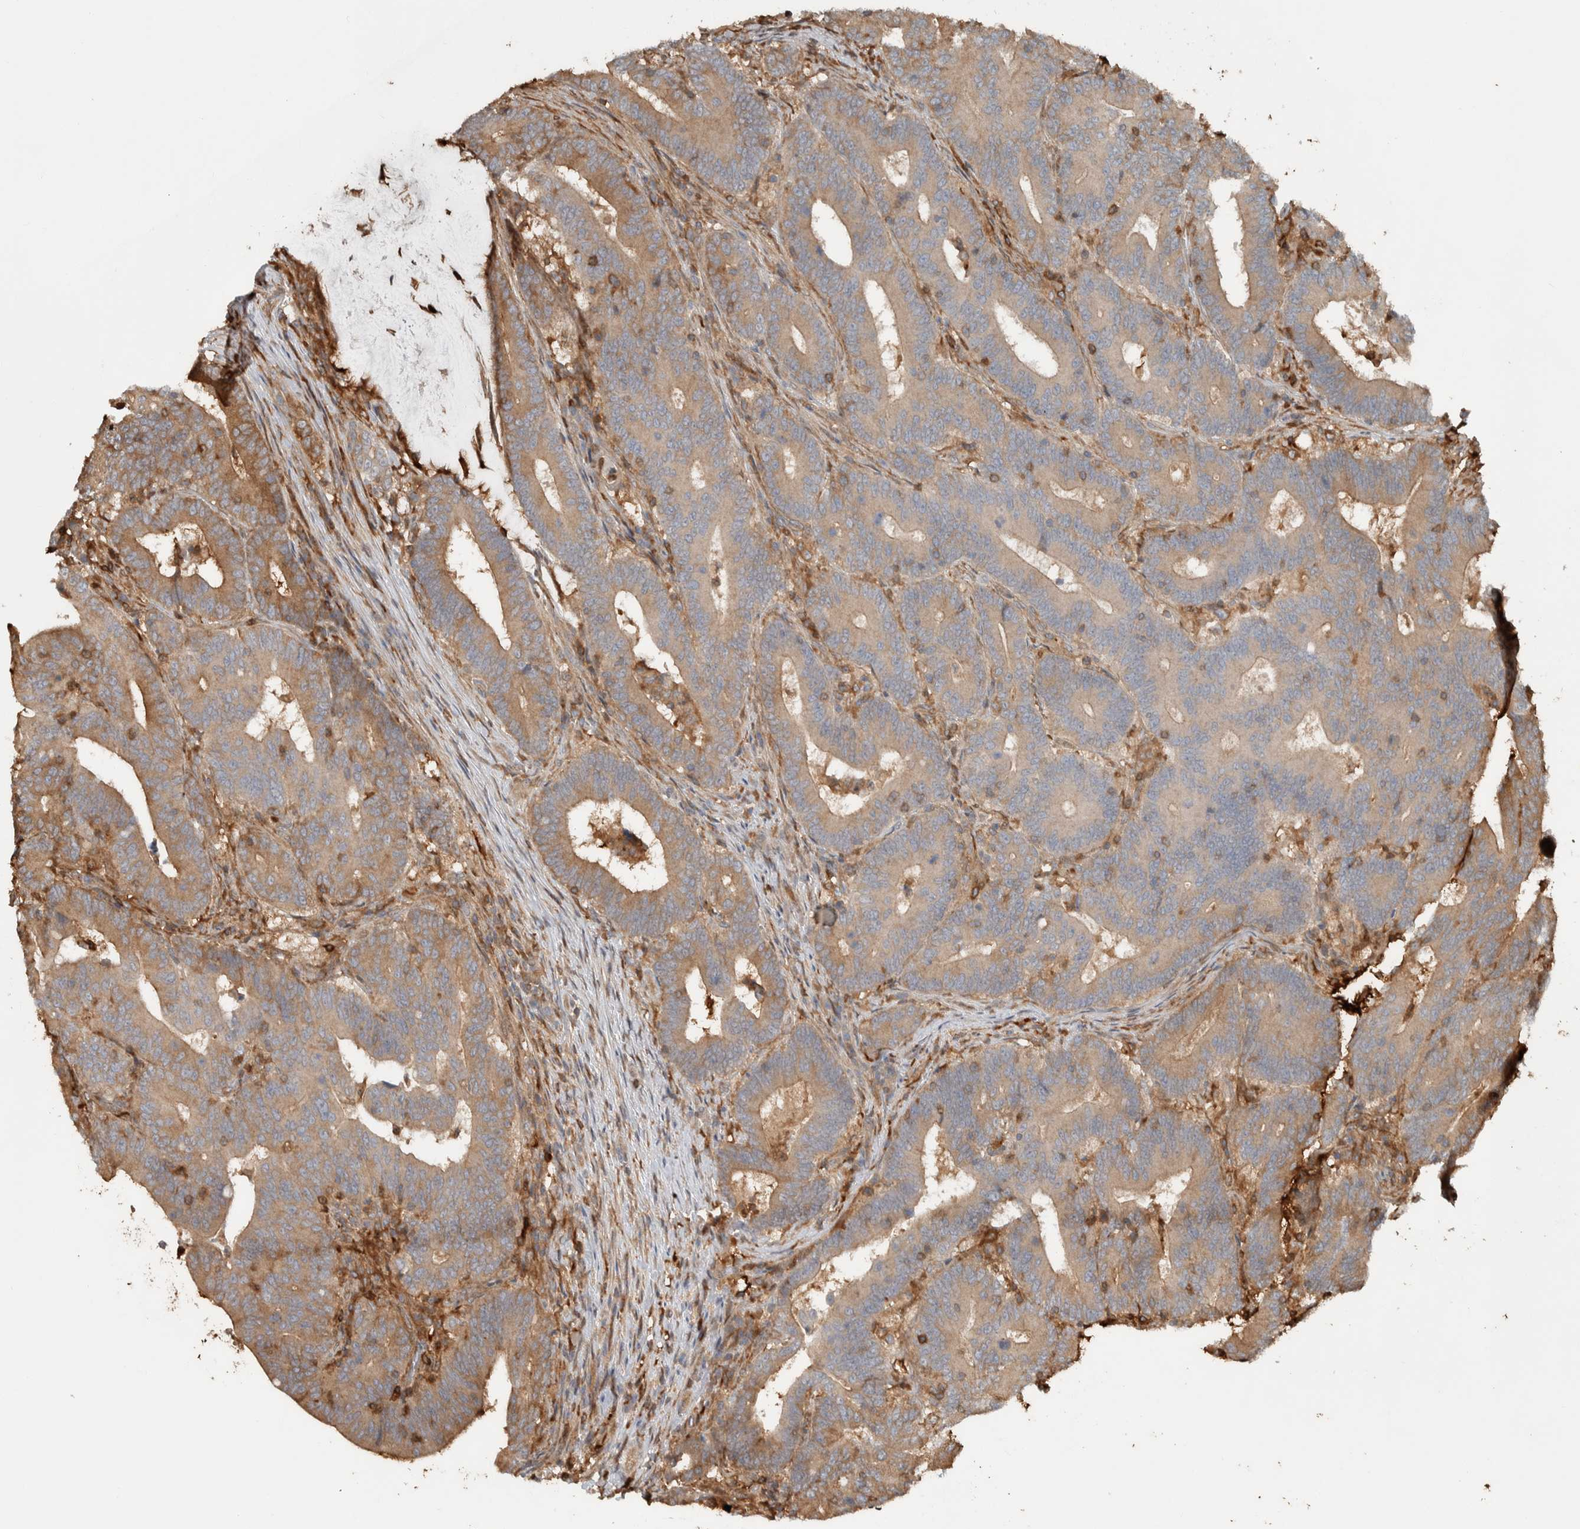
{"staining": {"intensity": "moderate", "quantity": ">75%", "location": "cytoplasmic/membranous"}, "tissue": "colorectal cancer", "cell_type": "Tumor cells", "image_type": "cancer", "snomed": [{"axis": "morphology", "description": "Adenocarcinoma, NOS"}, {"axis": "topography", "description": "Colon"}], "caption": "Human colorectal cancer (adenocarcinoma) stained with a brown dye shows moderate cytoplasmic/membranous positive expression in approximately >75% of tumor cells.", "gene": "CNTROB", "patient": {"sex": "female", "age": 66}}